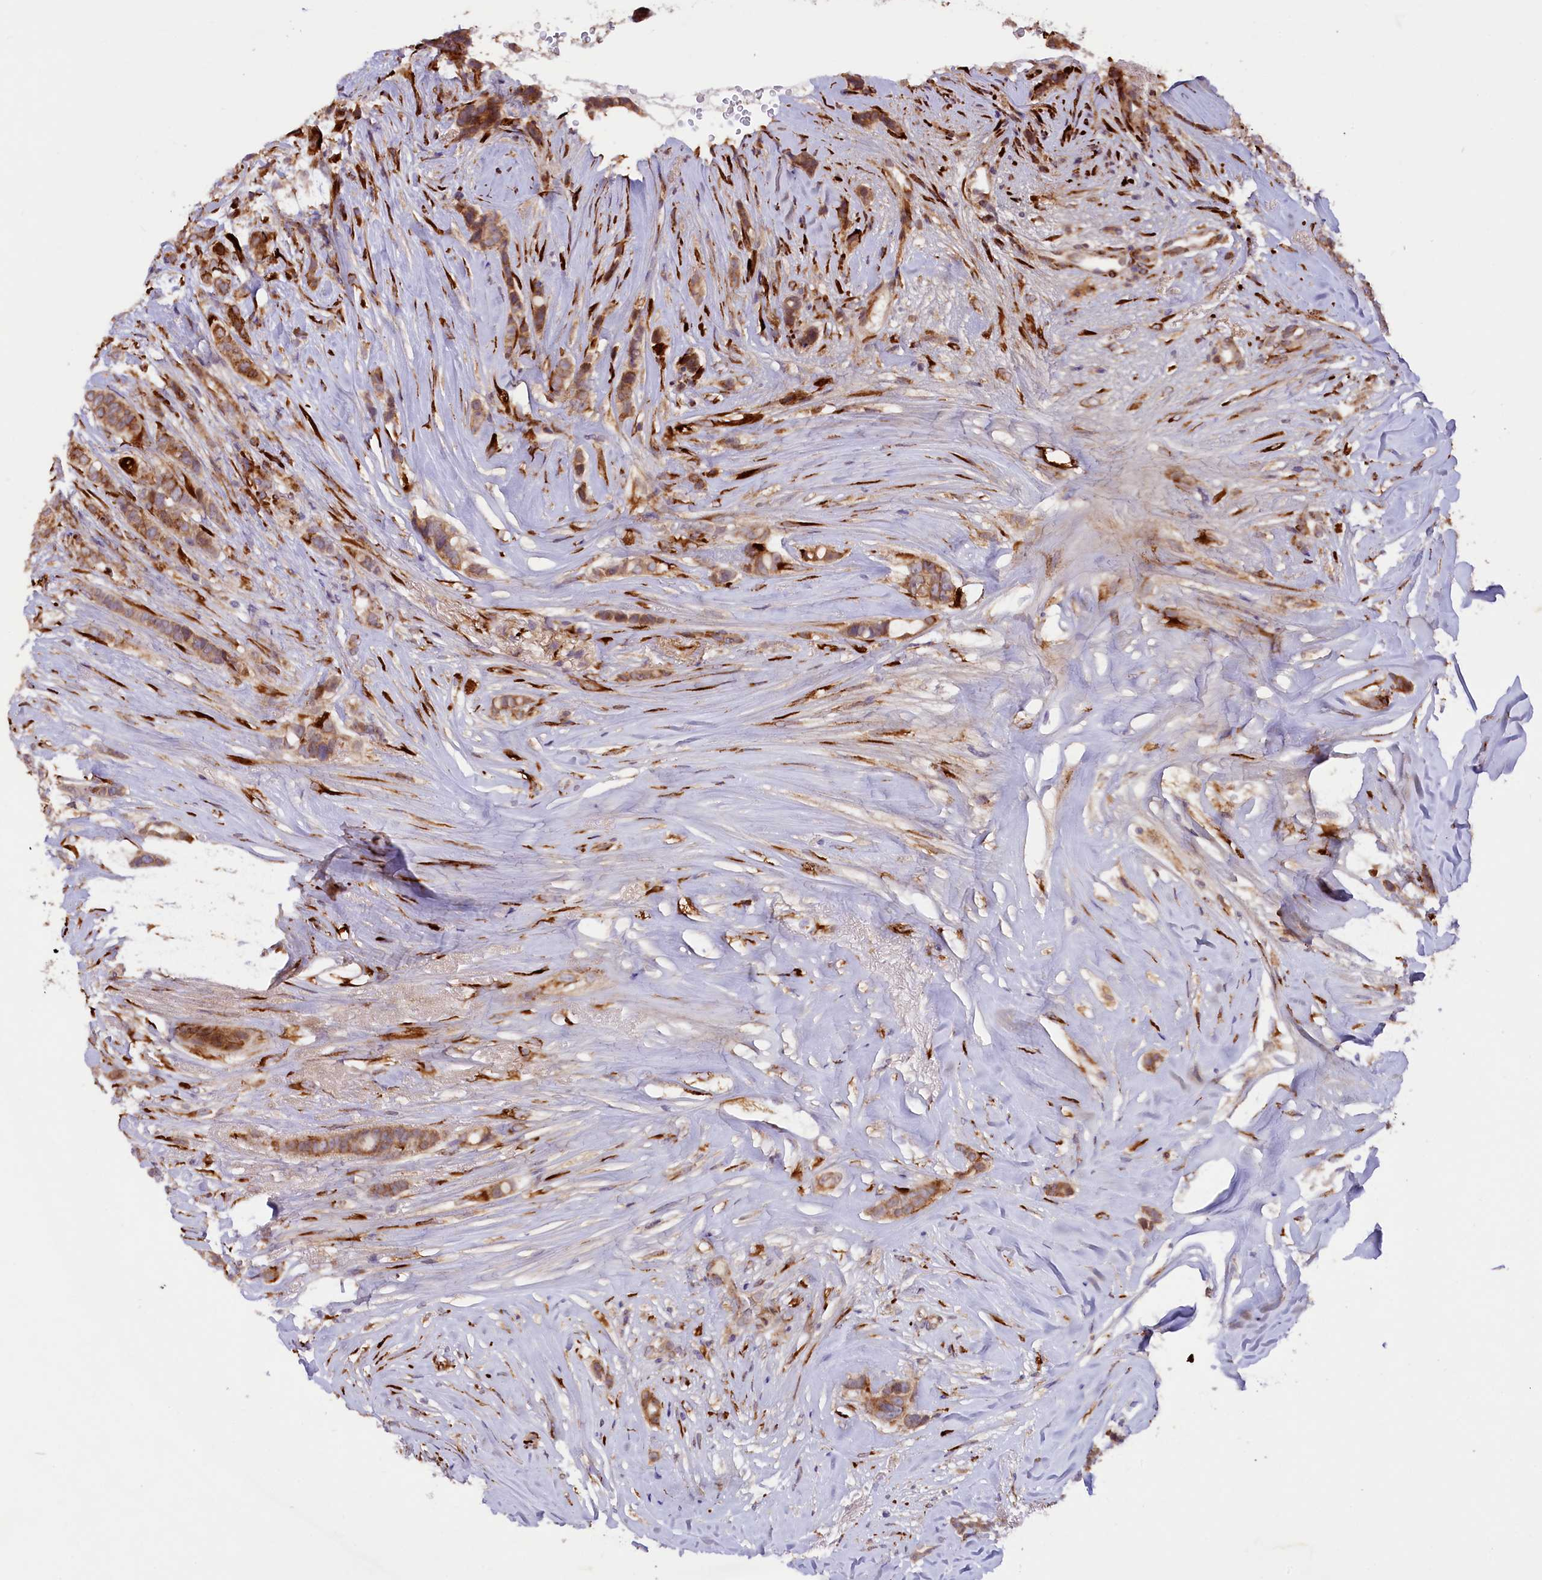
{"staining": {"intensity": "moderate", "quantity": ">75%", "location": "cytoplasmic/membranous"}, "tissue": "breast cancer", "cell_type": "Tumor cells", "image_type": "cancer", "snomed": [{"axis": "morphology", "description": "Lobular carcinoma"}, {"axis": "topography", "description": "Breast"}], "caption": "Lobular carcinoma (breast) stained with a brown dye demonstrates moderate cytoplasmic/membranous positive staining in about >75% of tumor cells.", "gene": "SSC5D", "patient": {"sex": "female", "age": 51}}